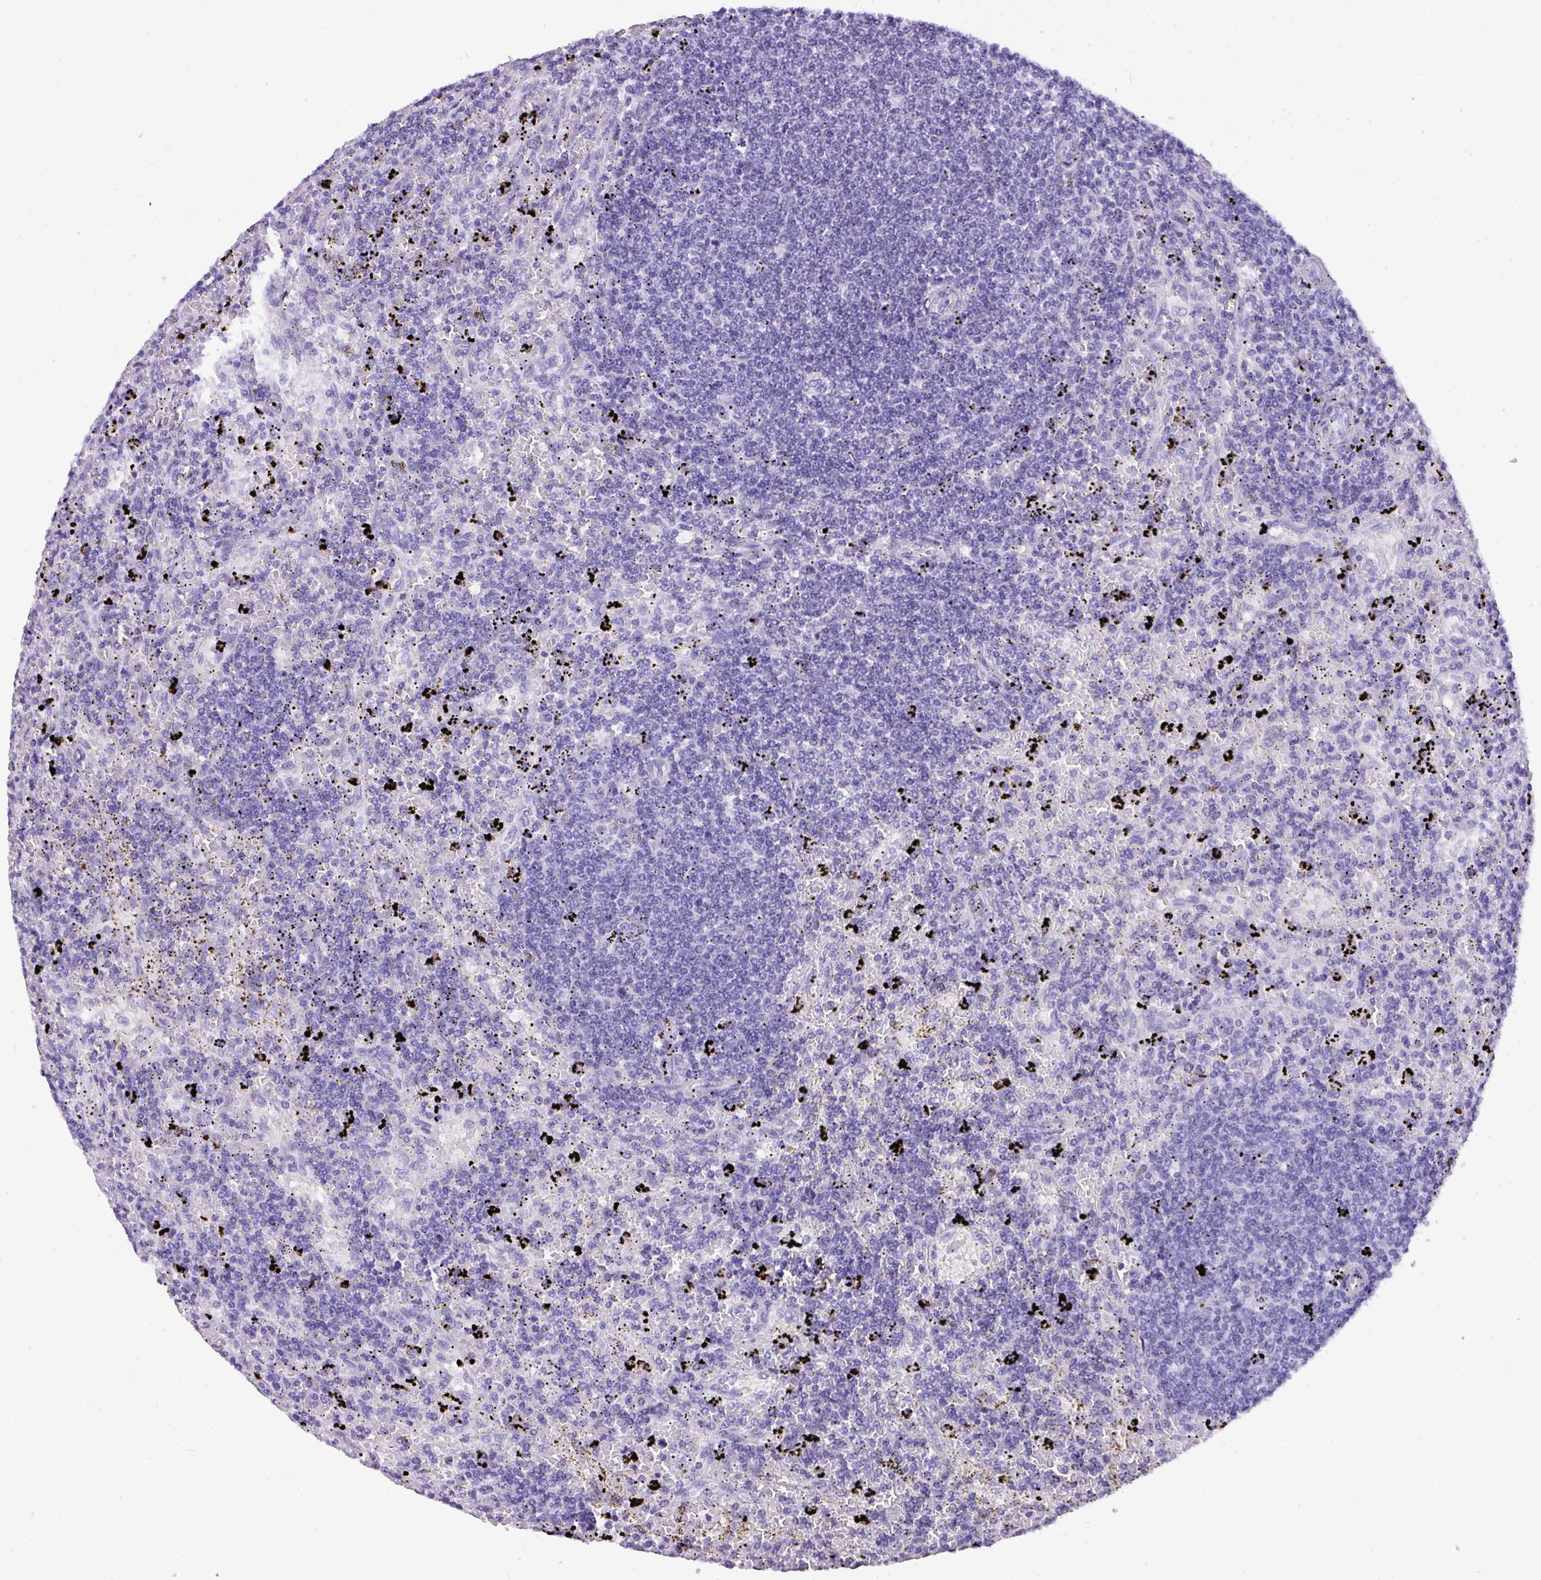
{"staining": {"intensity": "negative", "quantity": "none", "location": "none"}, "tissue": "lymphoma", "cell_type": "Tumor cells", "image_type": "cancer", "snomed": [{"axis": "morphology", "description": "Malignant lymphoma, non-Hodgkin's type, Low grade"}, {"axis": "topography", "description": "Spleen"}], "caption": "Tumor cells are negative for brown protein staining in lymphoma. (Immunohistochemistry (ihc), brightfield microscopy, high magnification).", "gene": "MUC21", "patient": {"sex": "male", "age": 76}}